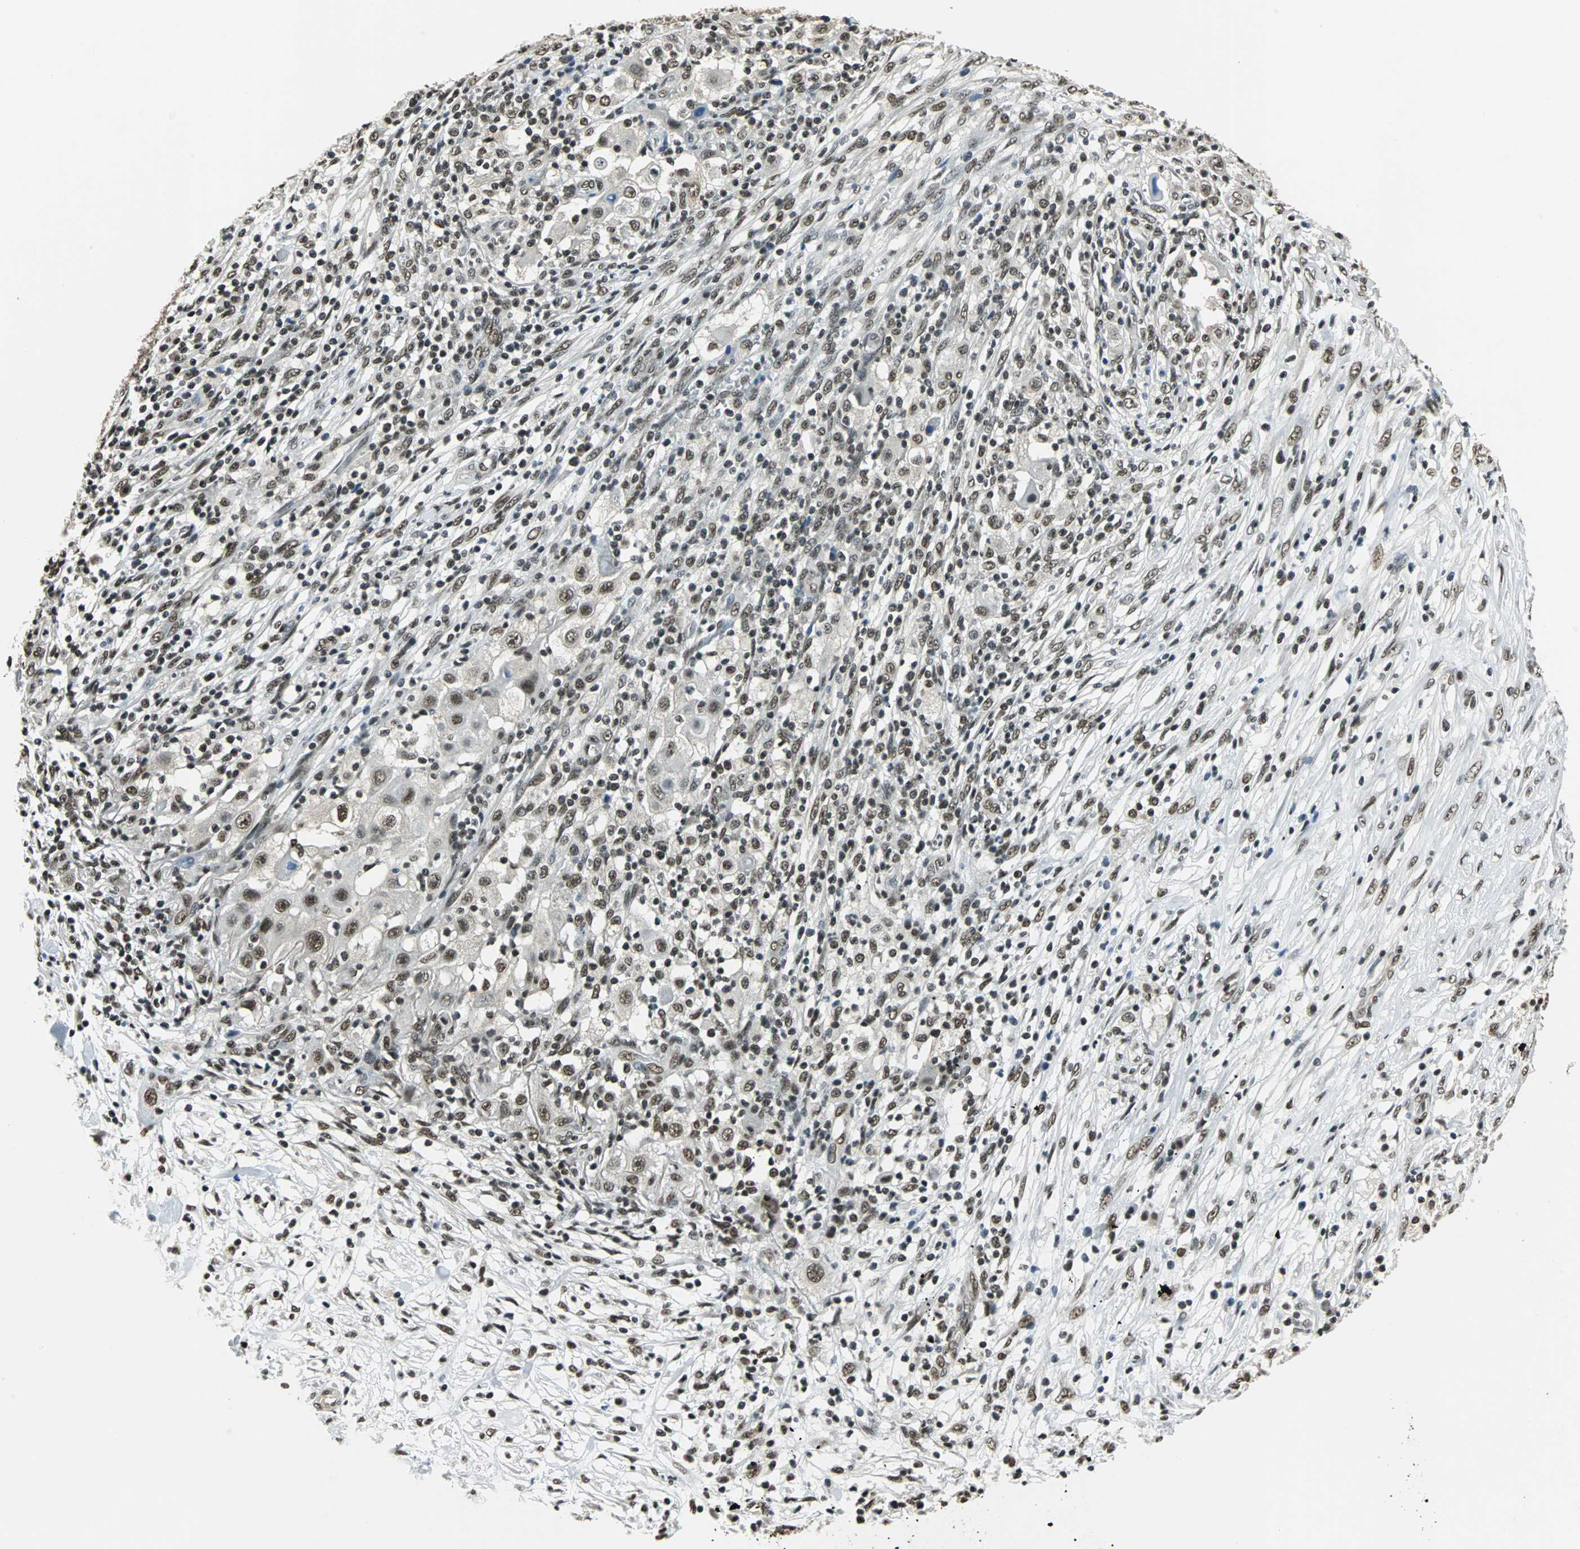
{"staining": {"intensity": "moderate", "quantity": ">75%", "location": "nuclear"}, "tissue": "ovarian cancer", "cell_type": "Tumor cells", "image_type": "cancer", "snomed": [{"axis": "morphology", "description": "Carcinoma, endometroid"}, {"axis": "topography", "description": "Ovary"}], "caption": "The immunohistochemical stain labels moderate nuclear expression in tumor cells of ovarian cancer (endometroid carcinoma) tissue.", "gene": "RBM14", "patient": {"sex": "female", "age": 42}}